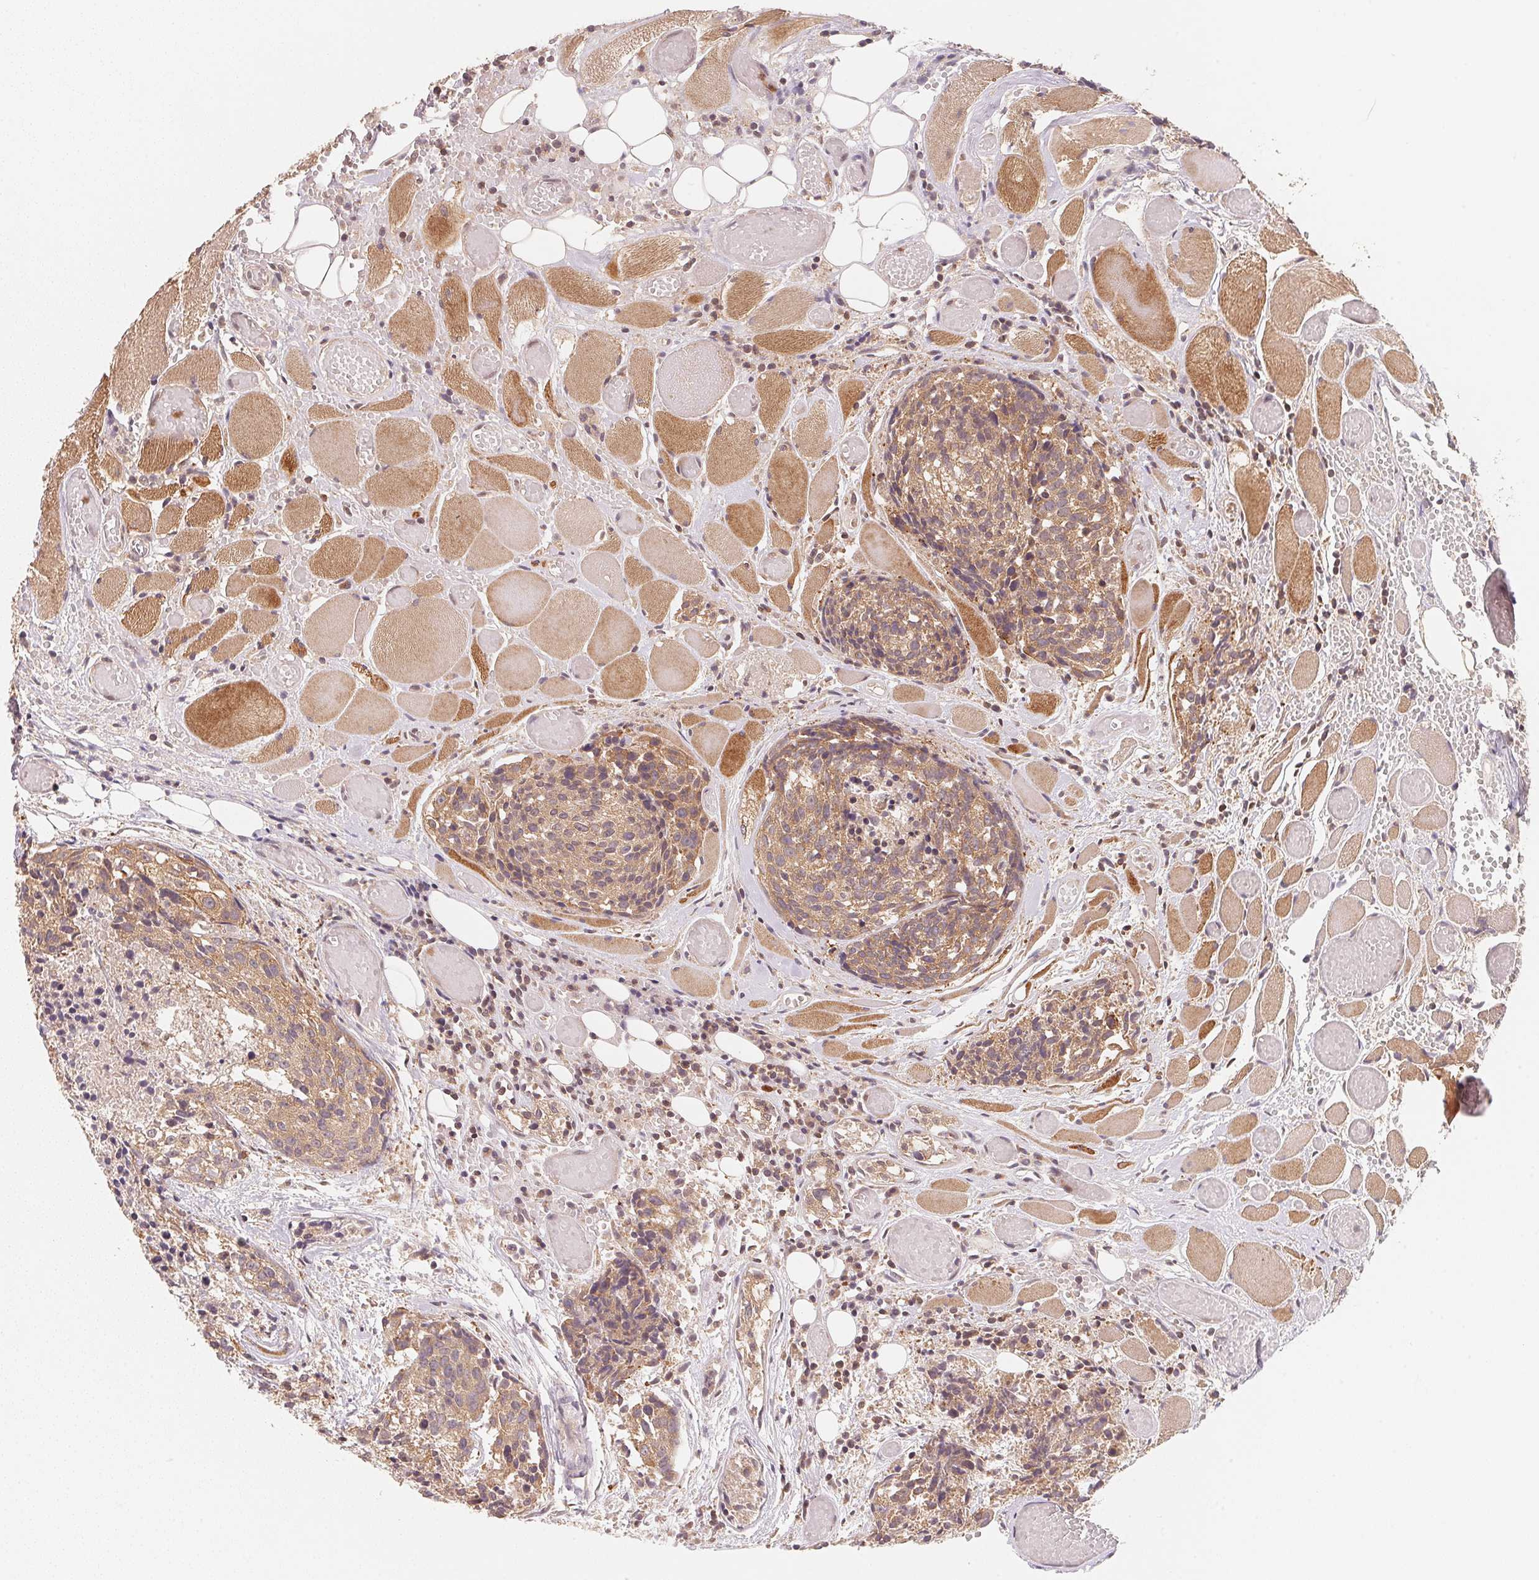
{"staining": {"intensity": "moderate", "quantity": ">75%", "location": "cytoplasmic/membranous"}, "tissue": "head and neck cancer", "cell_type": "Tumor cells", "image_type": "cancer", "snomed": [{"axis": "morphology", "description": "Squamous cell carcinoma, NOS"}, {"axis": "topography", "description": "Oral tissue"}, {"axis": "topography", "description": "Head-Neck"}], "caption": "Approximately >75% of tumor cells in human head and neck squamous cell carcinoma show moderate cytoplasmic/membranous protein positivity as visualized by brown immunohistochemical staining.", "gene": "CCDC102B", "patient": {"sex": "male", "age": 64}}